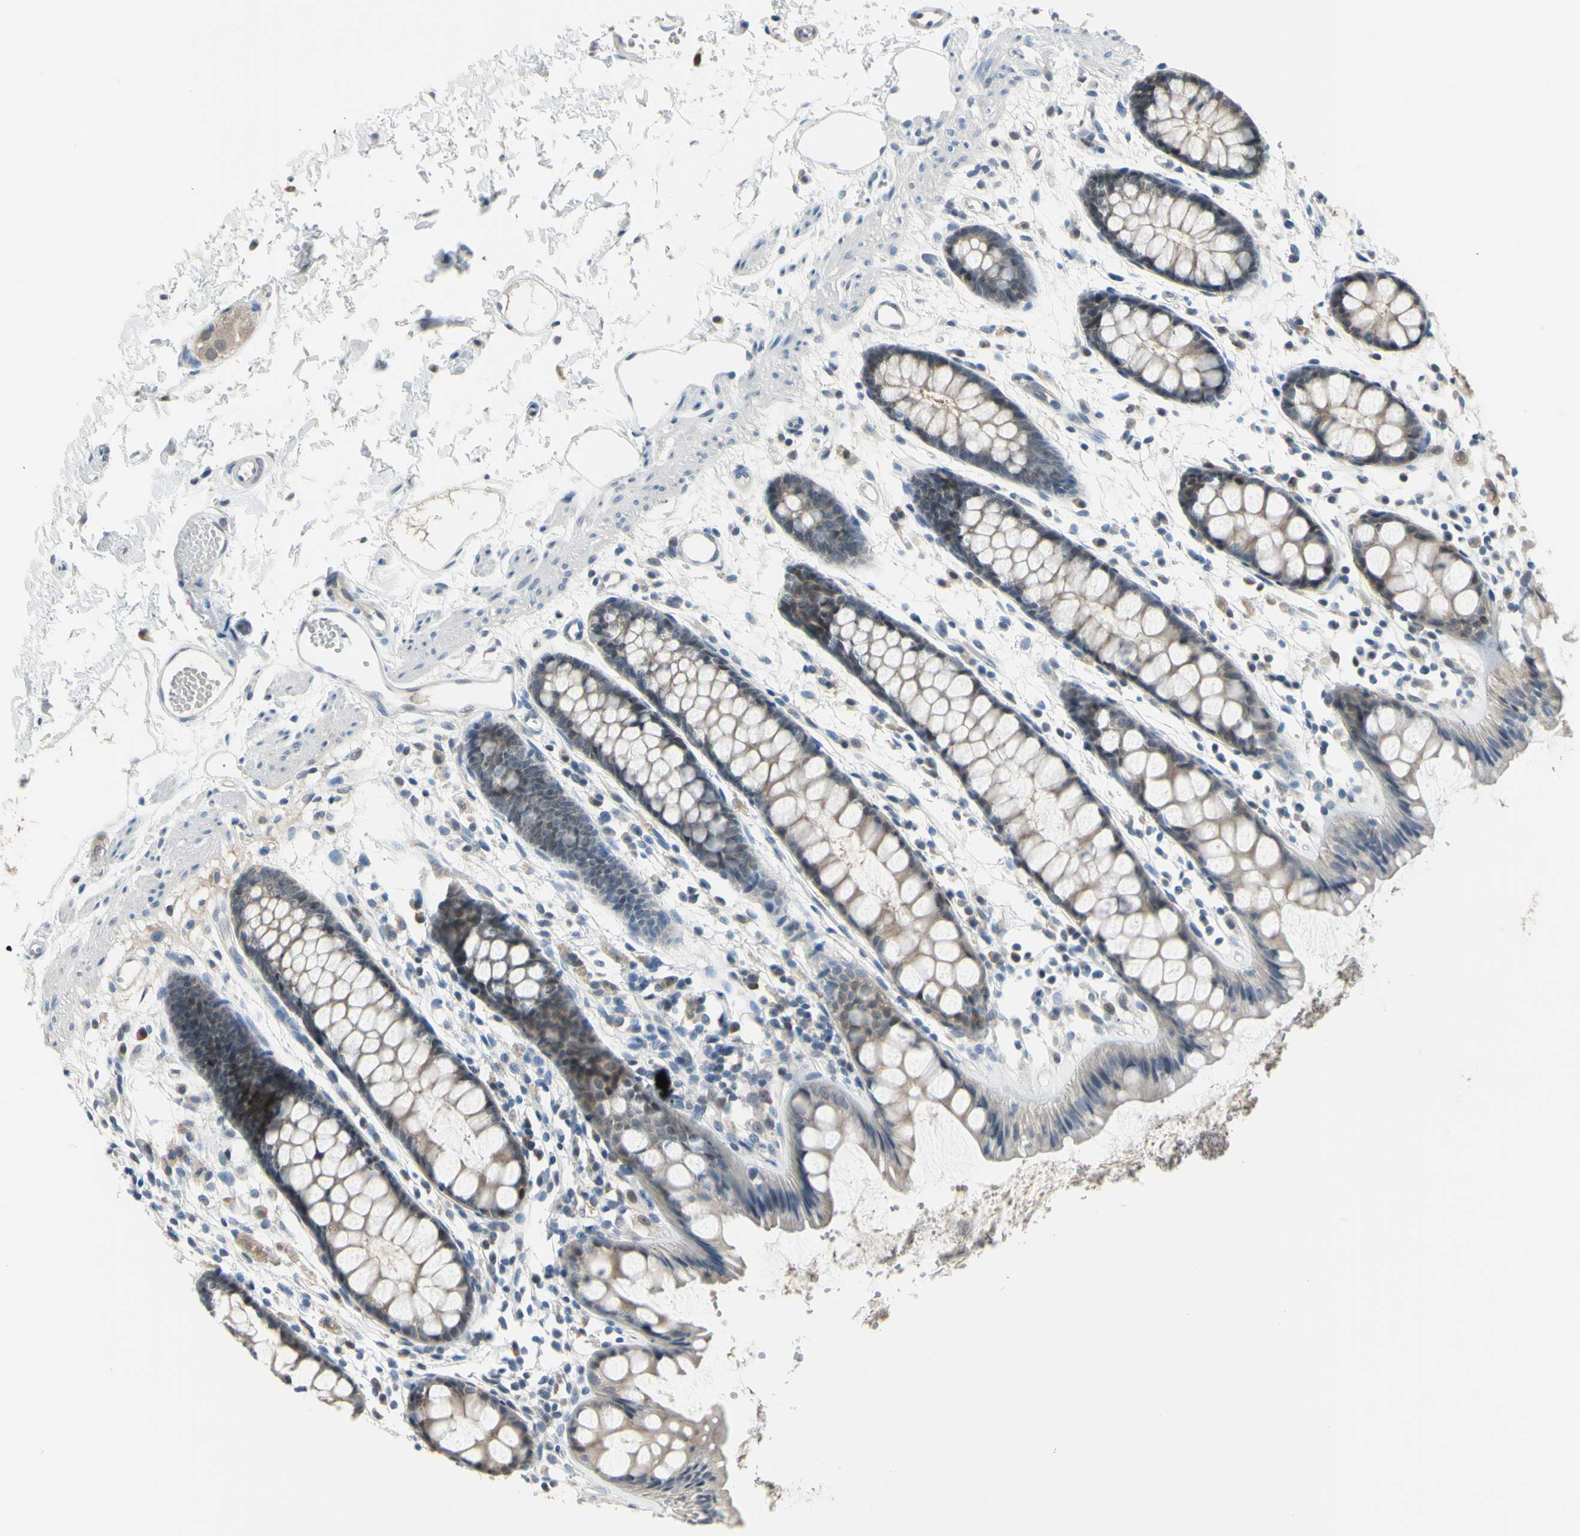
{"staining": {"intensity": "weak", "quantity": ">75%", "location": "cytoplasmic/membranous"}, "tissue": "rectum", "cell_type": "Glandular cells", "image_type": "normal", "snomed": [{"axis": "morphology", "description": "Normal tissue, NOS"}, {"axis": "topography", "description": "Rectum"}], "caption": "About >75% of glandular cells in unremarkable human rectum display weak cytoplasmic/membranous protein expression as visualized by brown immunohistochemical staining.", "gene": "HSPA4", "patient": {"sex": "female", "age": 66}}